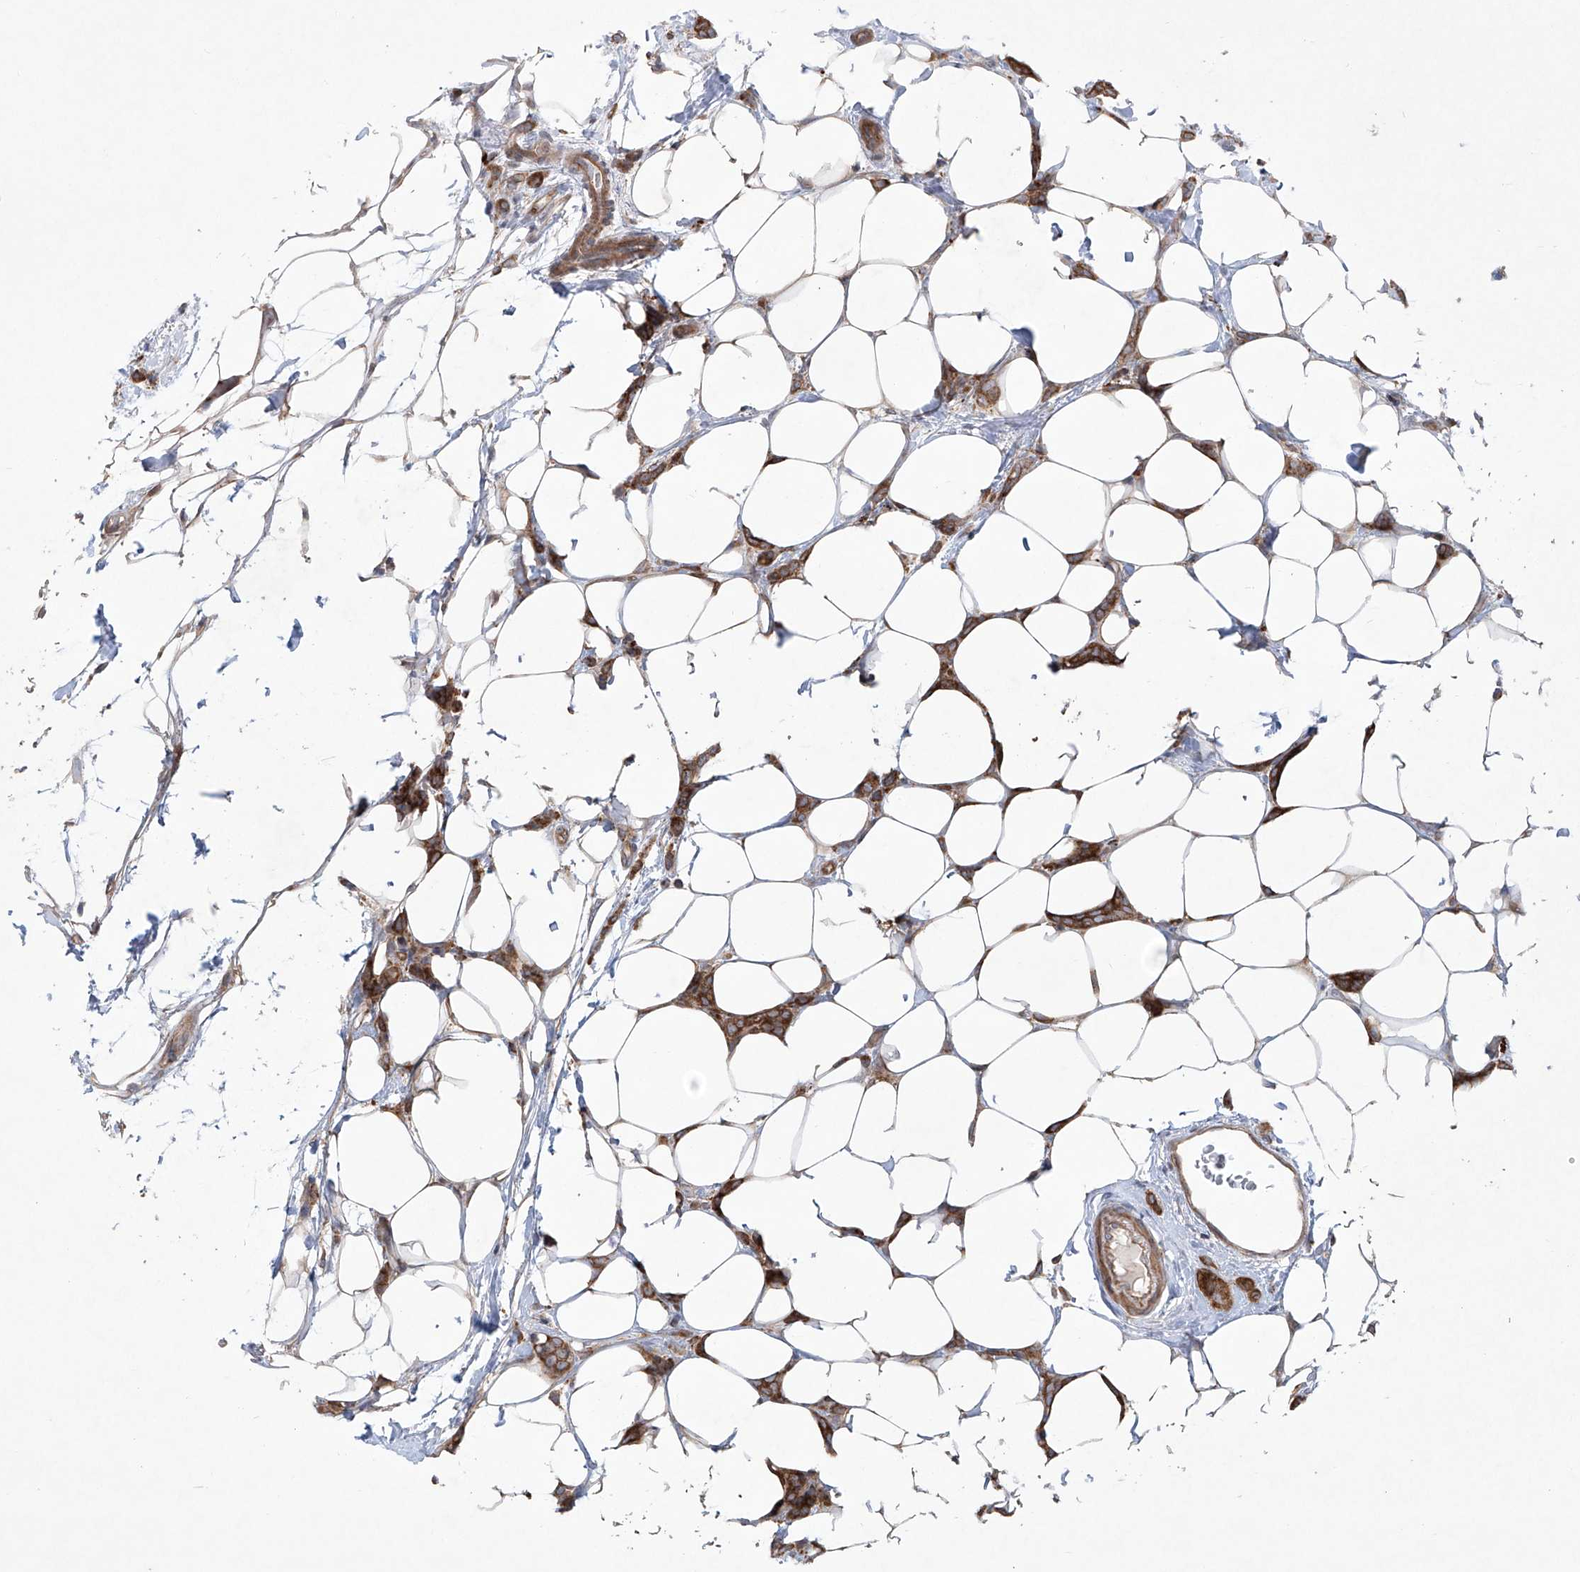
{"staining": {"intensity": "moderate", "quantity": ">75%", "location": "cytoplasmic/membranous"}, "tissue": "breast cancer", "cell_type": "Tumor cells", "image_type": "cancer", "snomed": [{"axis": "morphology", "description": "Lobular carcinoma"}, {"axis": "topography", "description": "Breast"}], "caption": "Human breast cancer (lobular carcinoma) stained for a protein (brown) exhibits moderate cytoplasmic/membranous positive staining in about >75% of tumor cells.", "gene": "KLC4", "patient": {"sex": "female", "age": 50}}